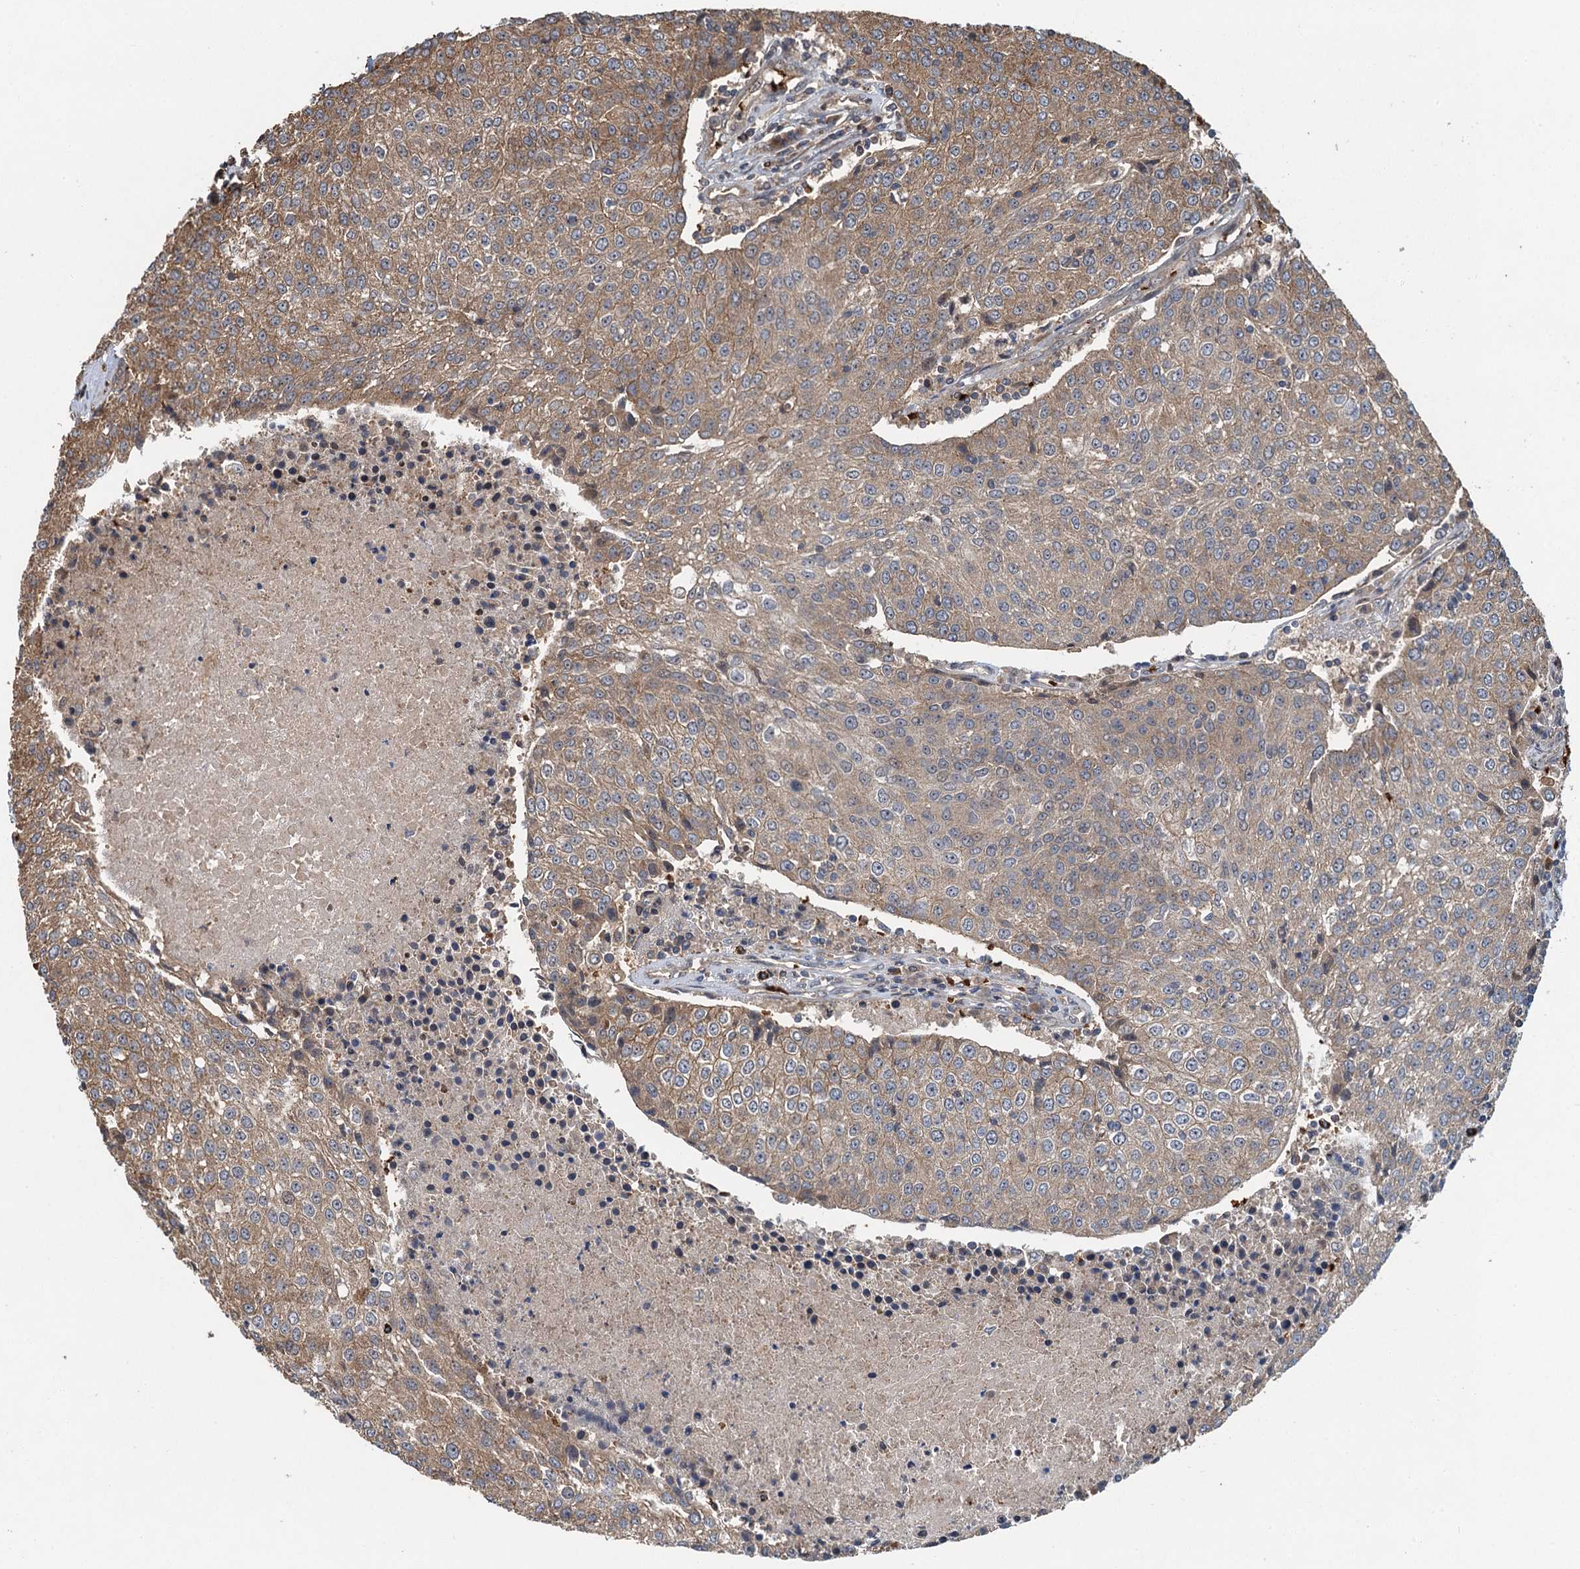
{"staining": {"intensity": "weak", "quantity": "25%-75%", "location": "cytoplasmic/membranous"}, "tissue": "urothelial cancer", "cell_type": "Tumor cells", "image_type": "cancer", "snomed": [{"axis": "morphology", "description": "Urothelial carcinoma, High grade"}, {"axis": "topography", "description": "Urinary bladder"}], "caption": "Immunohistochemistry staining of urothelial cancer, which displays low levels of weak cytoplasmic/membranous staining in about 25%-75% of tumor cells indicating weak cytoplasmic/membranous protein staining. The staining was performed using DAB (brown) for protein detection and nuclei were counterstained in hematoxylin (blue).", "gene": "SNX32", "patient": {"sex": "female", "age": 85}}